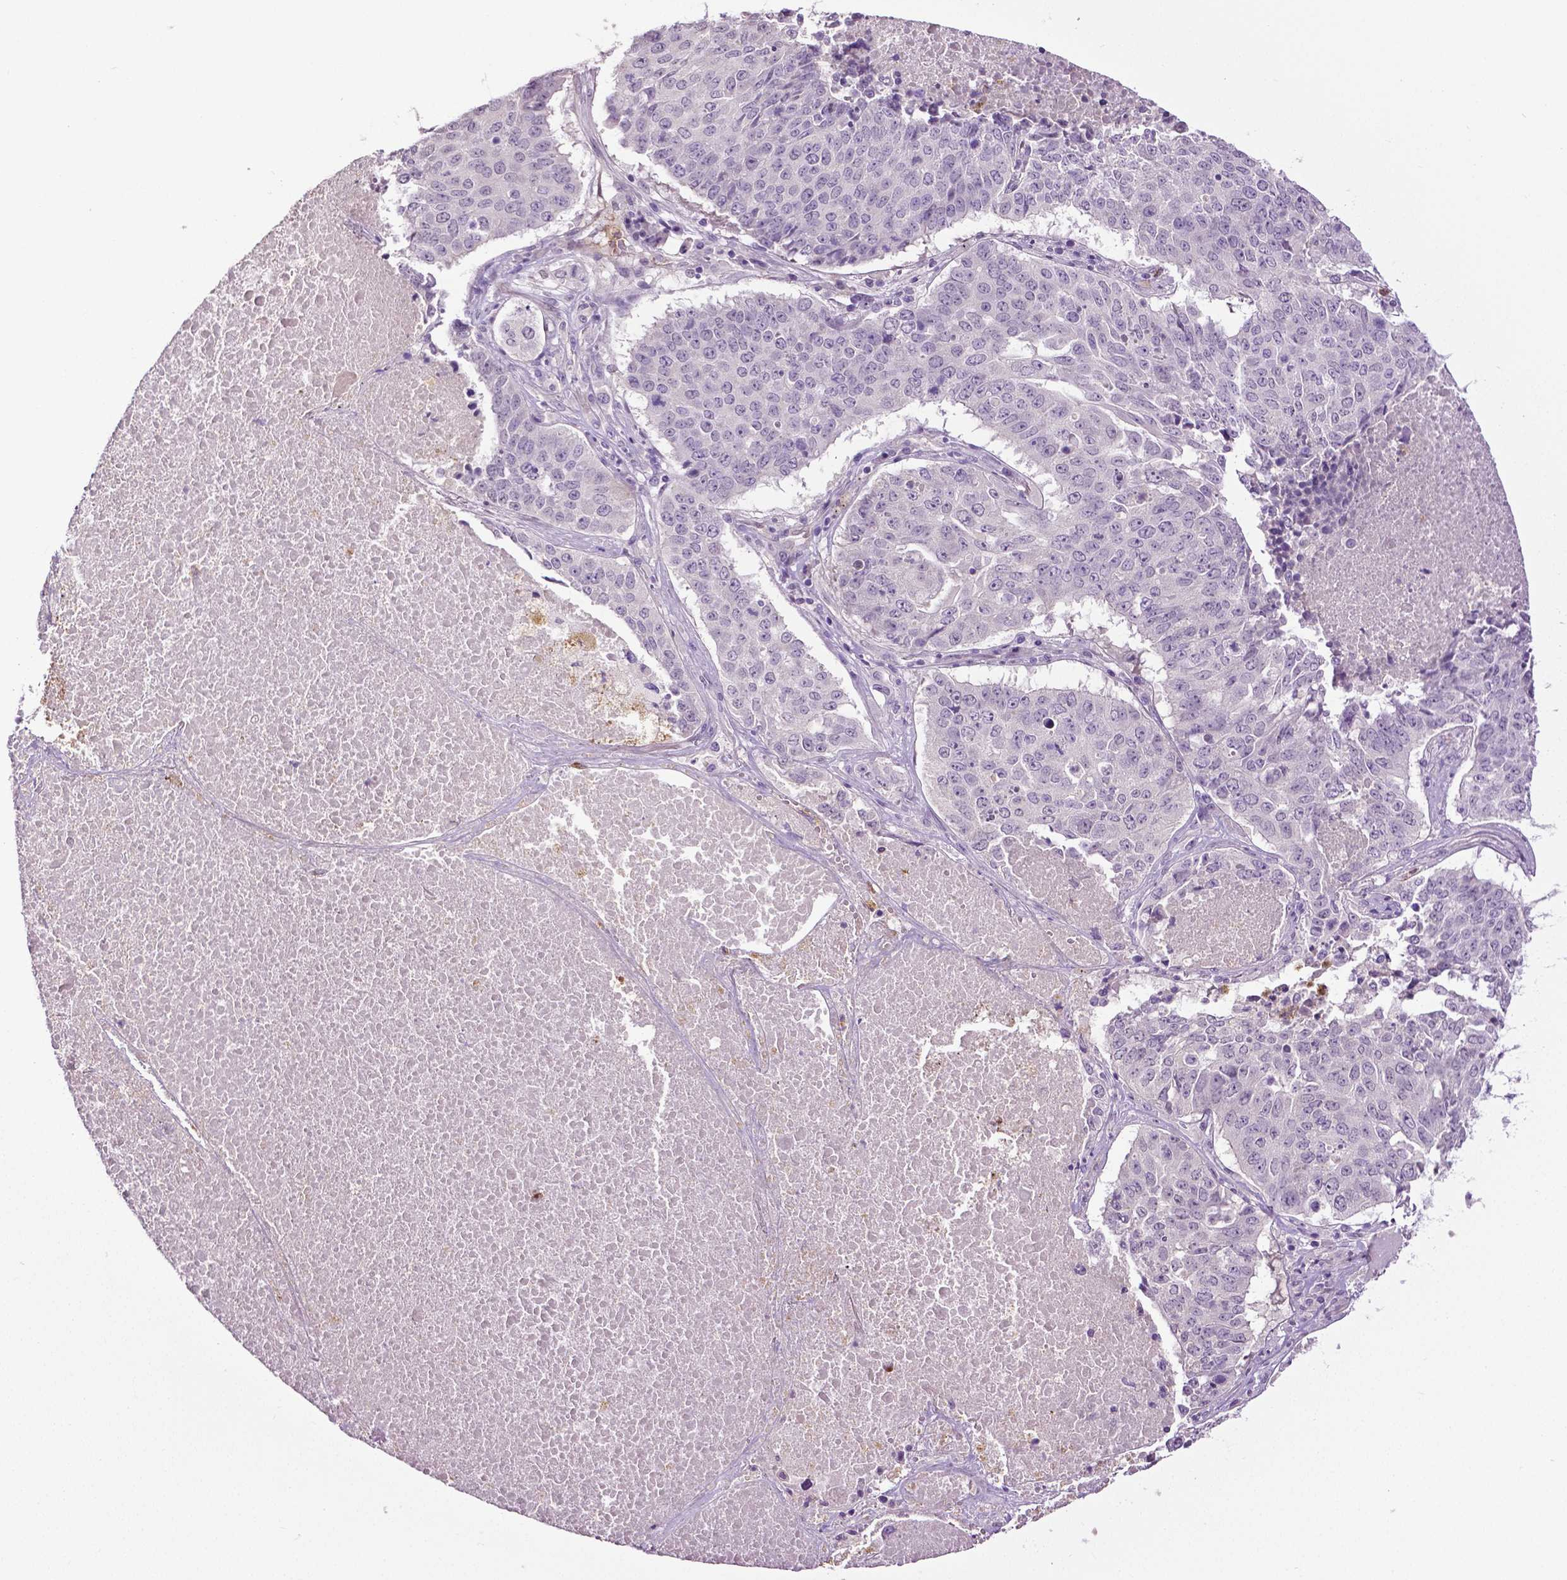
{"staining": {"intensity": "negative", "quantity": "none", "location": "none"}, "tissue": "lung cancer", "cell_type": "Tumor cells", "image_type": "cancer", "snomed": [{"axis": "morphology", "description": "Normal tissue, NOS"}, {"axis": "morphology", "description": "Squamous cell carcinoma, NOS"}, {"axis": "topography", "description": "Bronchus"}, {"axis": "topography", "description": "Lung"}], "caption": "Lung cancer (squamous cell carcinoma) stained for a protein using immunohistochemistry demonstrates no staining tumor cells.", "gene": "PTPN5", "patient": {"sex": "male", "age": 64}}